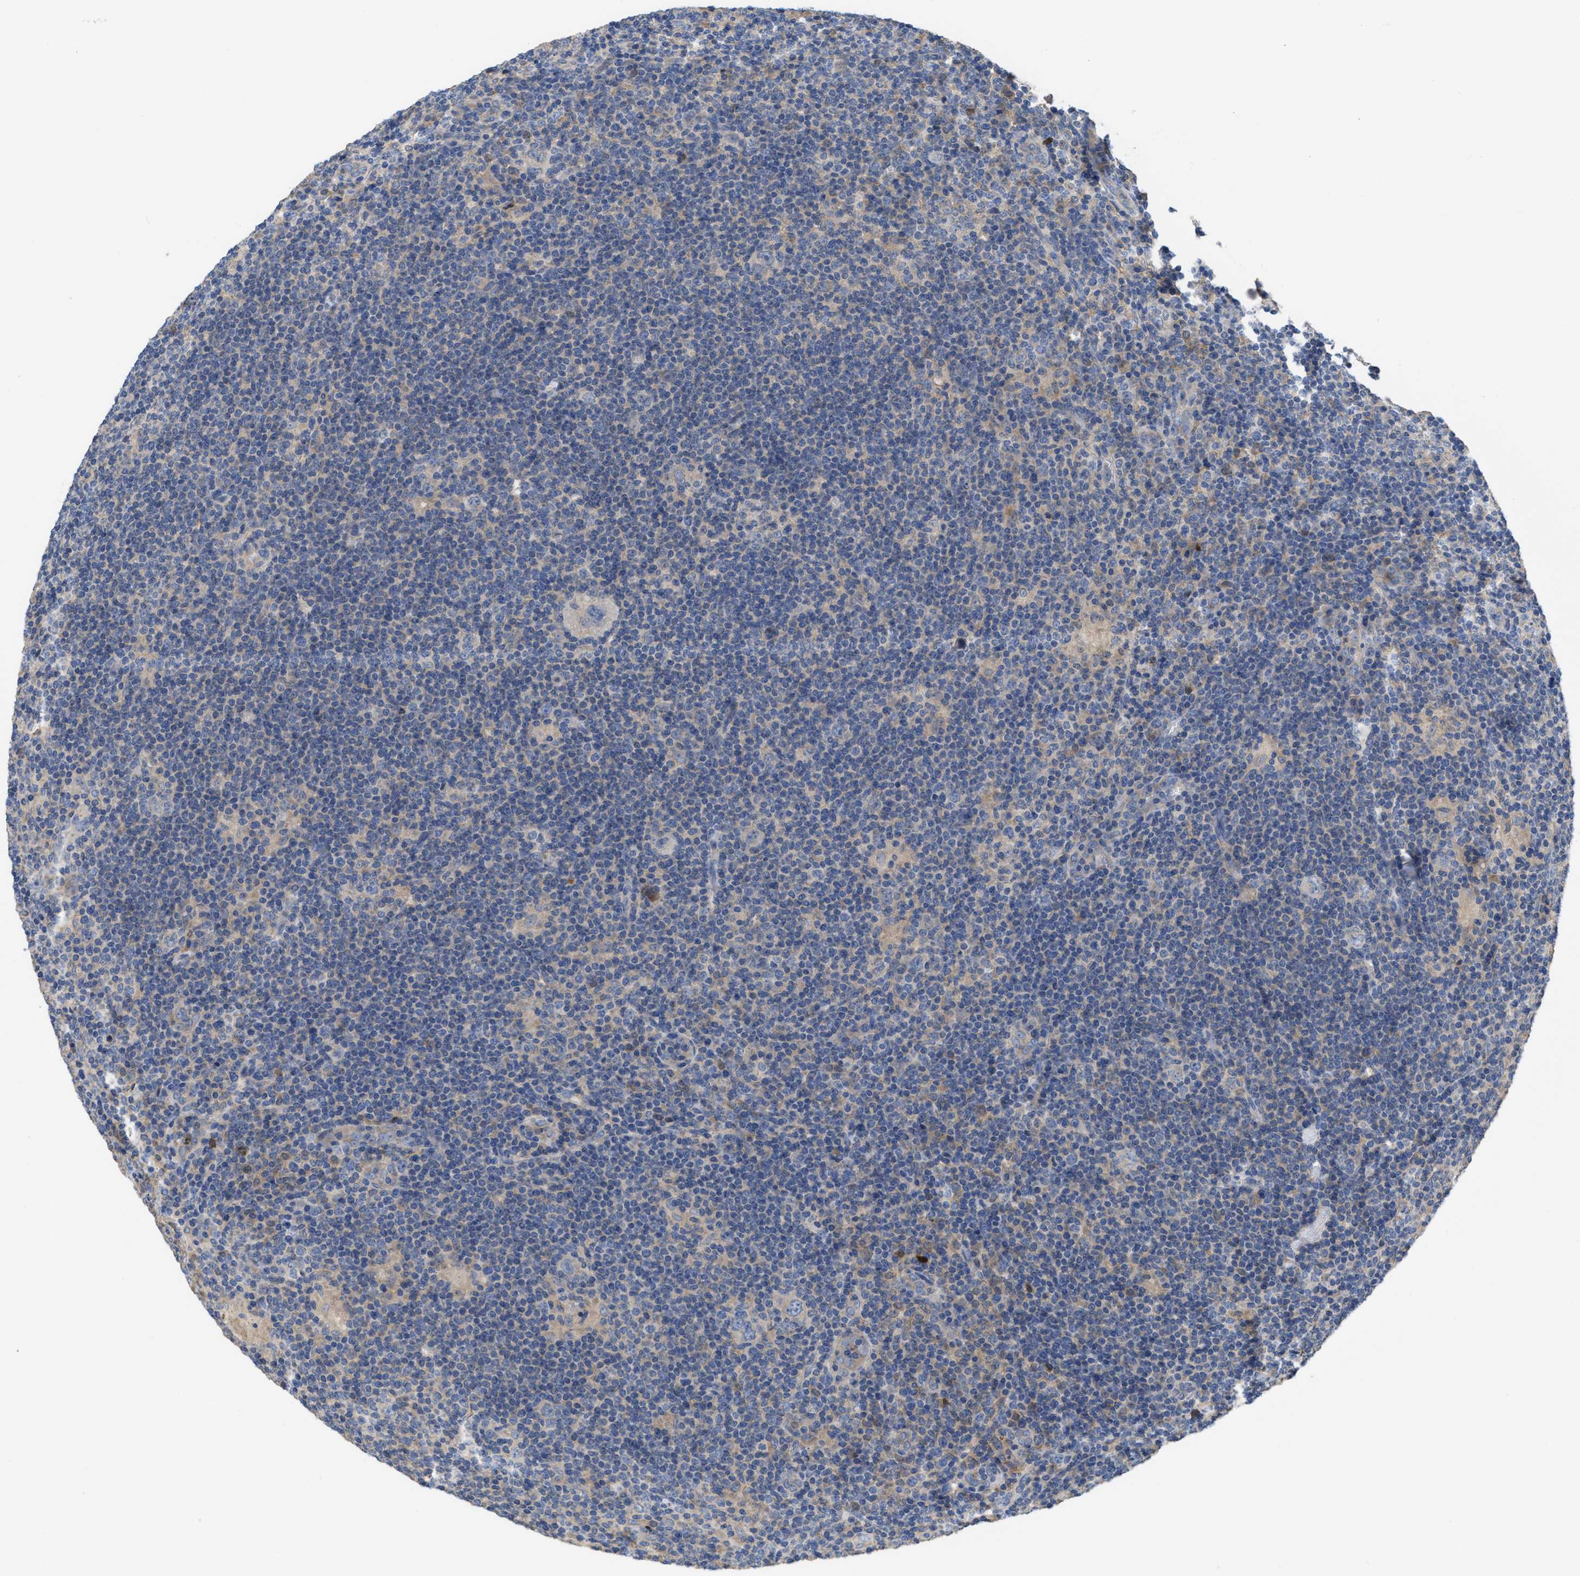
{"staining": {"intensity": "weak", "quantity": "<25%", "location": "cytoplasmic/membranous"}, "tissue": "lymphoma", "cell_type": "Tumor cells", "image_type": "cancer", "snomed": [{"axis": "morphology", "description": "Hodgkin's disease, NOS"}, {"axis": "topography", "description": "Lymph node"}], "caption": "Lymphoma was stained to show a protein in brown. There is no significant positivity in tumor cells. (DAB (3,3'-diaminobenzidine) IHC visualized using brightfield microscopy, high magnification).", "gene": "RNF216", "patient": {"sex": "female", "age": 57}}